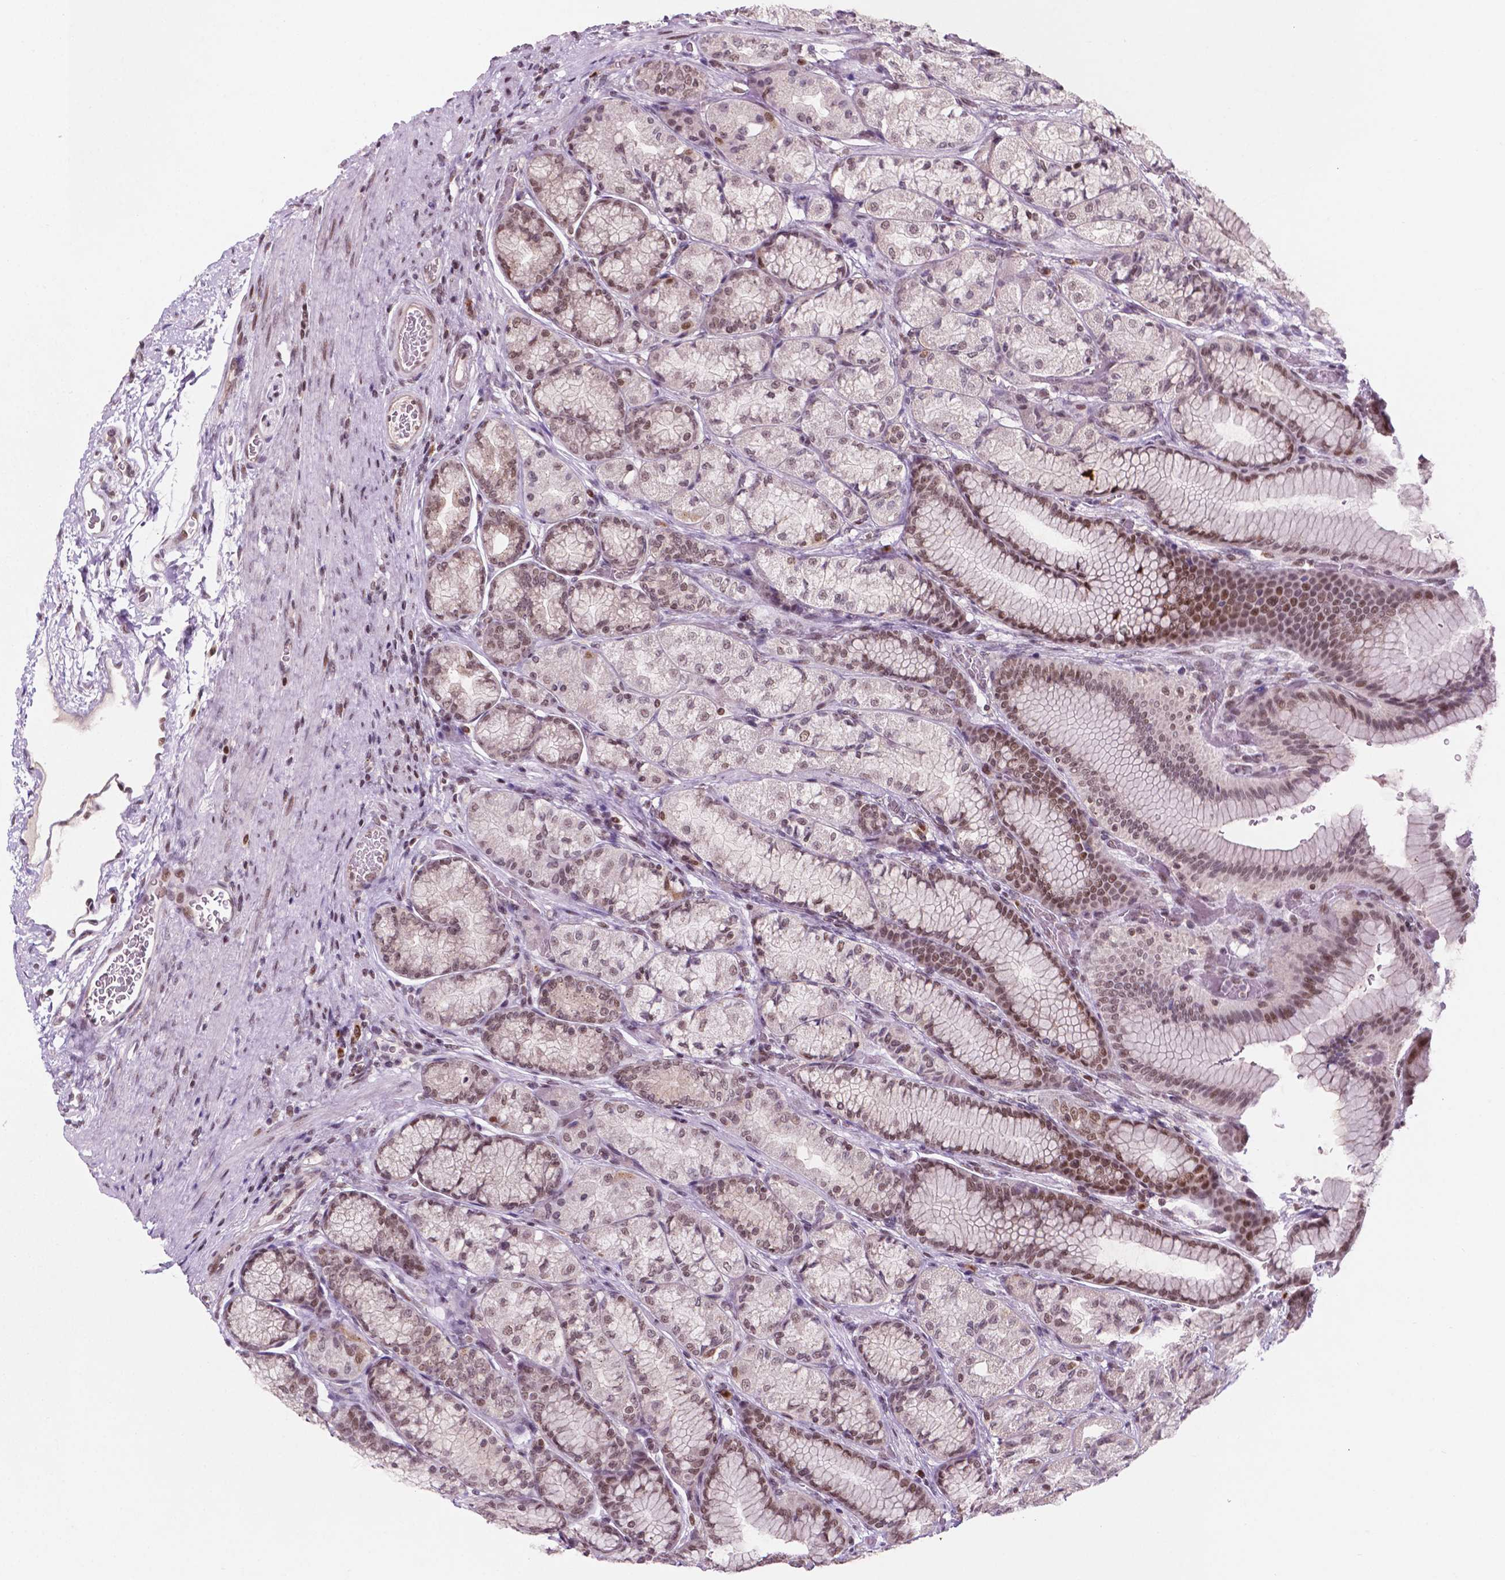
{"staining": {"intensity": "moderate", "quantity": "25%-75%", "location": "nuclear"}, "tissue": "stomach", "cell_type": "Glandular cells", "image_type": "normal", "snomed": [{"axis": "morphology", "description": "Normal tissue, NOS"}, {"axis": "morphology", "description": "Adenocarcinoma, NOS"}, {"axis": "morphology", "description": "Adenocarcinoma, High grade"}, {"axis": "topography", "description": "Stomach, upper"}, {"axis": "topography", "description": "Stomach"}], "caption": "The photomicrograph shows staining of normal stomach, revealing moderate nuclear protein staining (brown color) within glandular cells.", "gene": "PER2", "patient": {"sex": "female", "age": 65}}